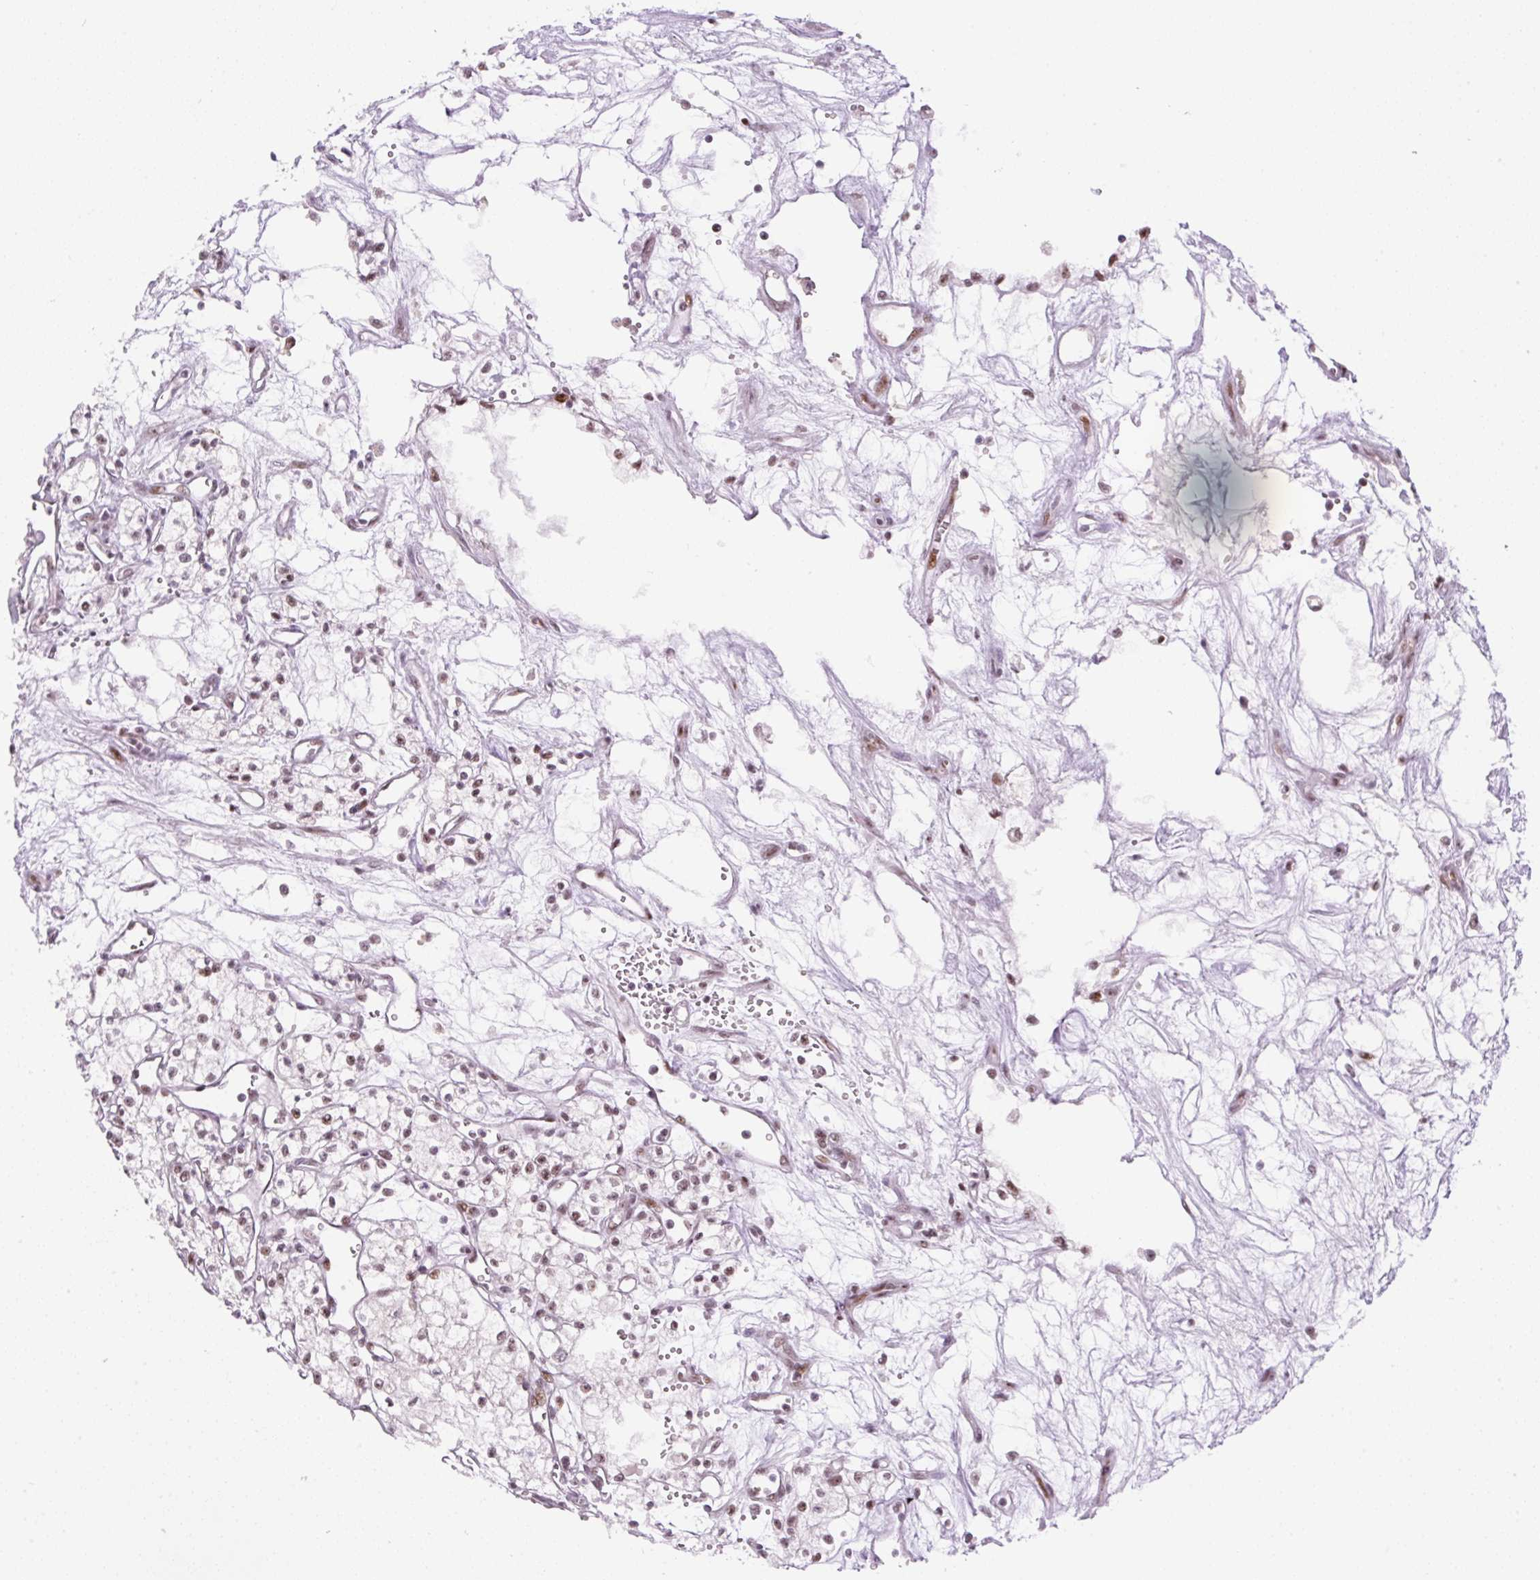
{"staining": {"intensity": "moderate", "quantity": ">75%", "location": "nuclear"}, "tissue": "renal cancer", "cell_type": "Tumor cells", "image_type": "cancer", "snomed": [{"axis": "morphology", "description": "Adenocarcinoma, NOS"}, {"axis": "topography", "description": "Kidney"}], "caption": "Renal cancer stained with a brown dye exhibits moderate nuclear positive expression in about >75% of tumor cells.", "gene": "TAF1A", "patient": {"sex": "male", "age": 59}}